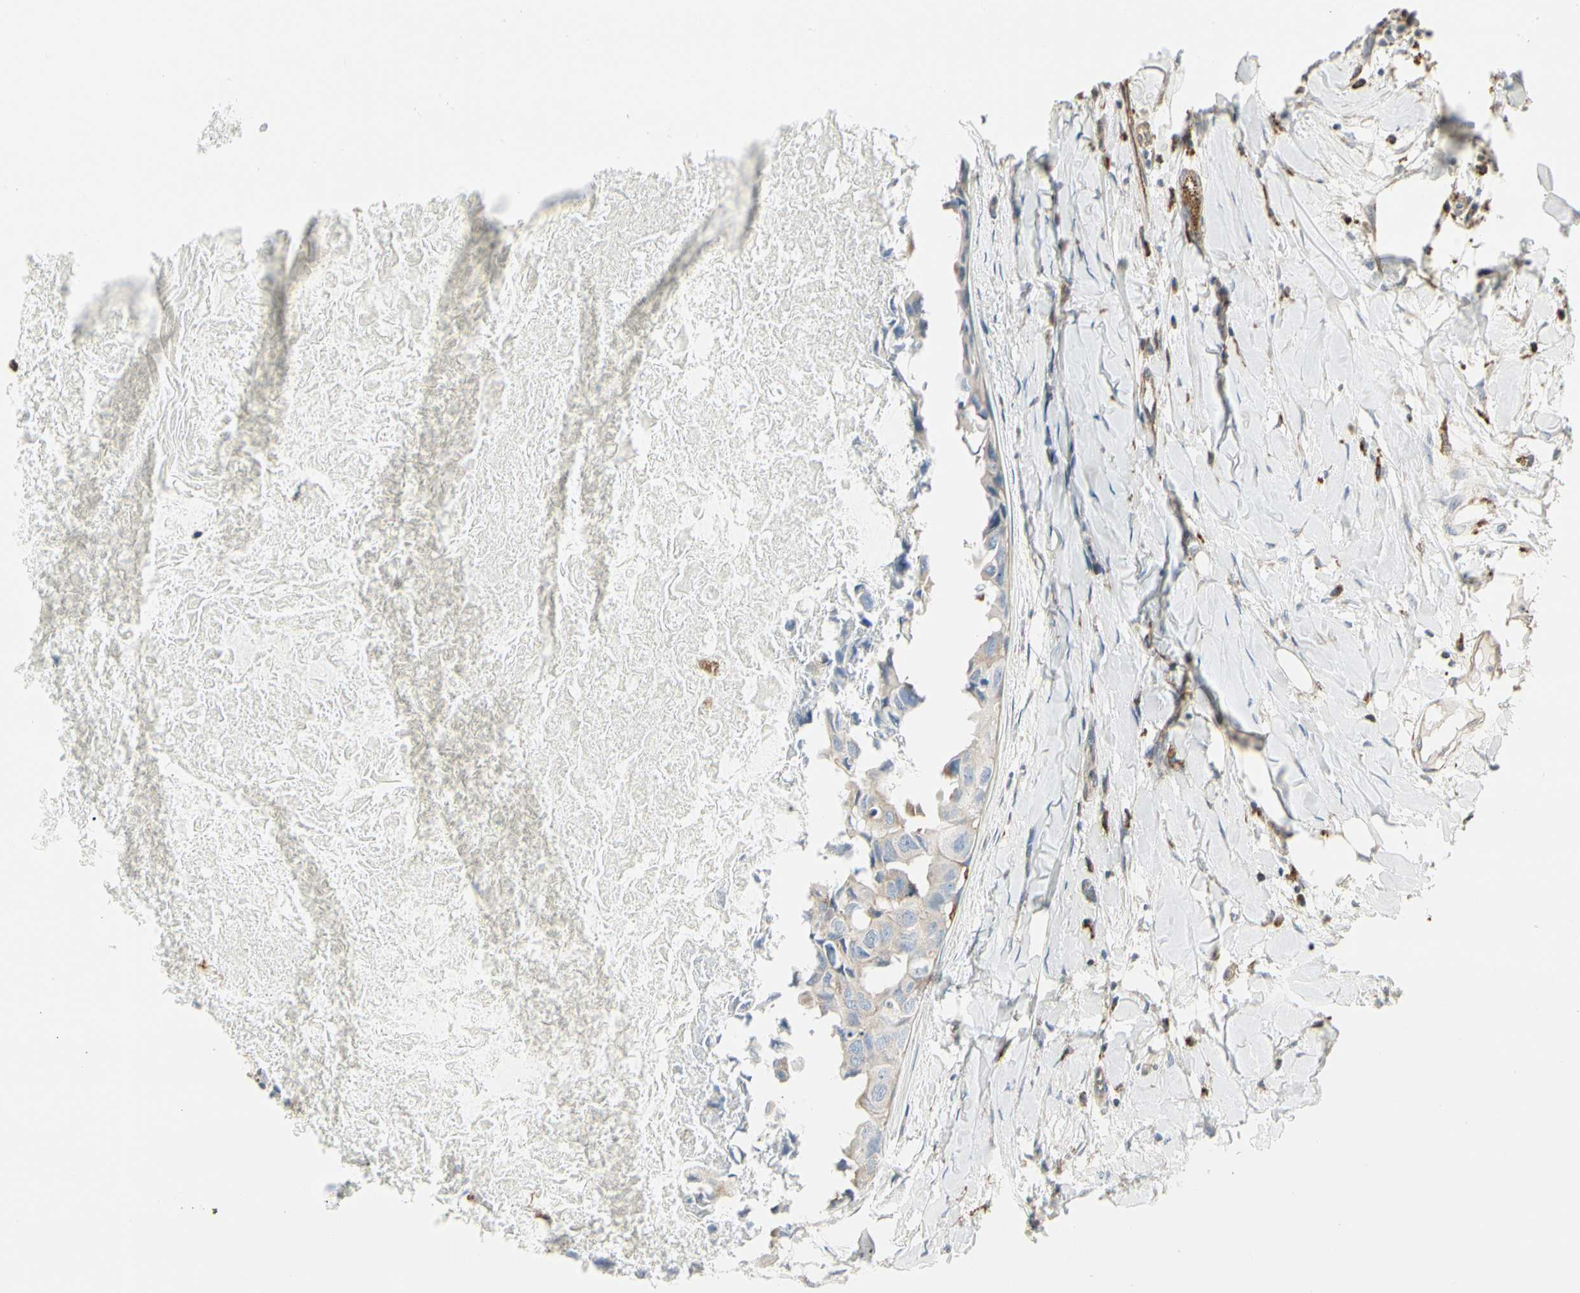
{"staining": {"intensity": "weak", "quantity": "<25%", "location": "cytoplasmic/membranous"}, "tissue": "breast cancer", "cell_type": "Tumor cells", "image_type": "cancer", "snomed": [{"axis": "morphology", "description": "Duct carcinoma"}, {"axis": "topography", "description": "Breast"}], "caption": "DAB (3,3'-diaminobenzidine) immunohistochemical staining of infiltrating ductal carcinoma (breast) demonstrates no significant positivity in tumor cells. Brightfield microscopy of immunohistochemistry (IHC) stained with DAB (brown) and hematoxylin (blue), captured at high magnification.", "gene": "ATP6V1B2", "patient": {"sex": "female", "age": 40}}